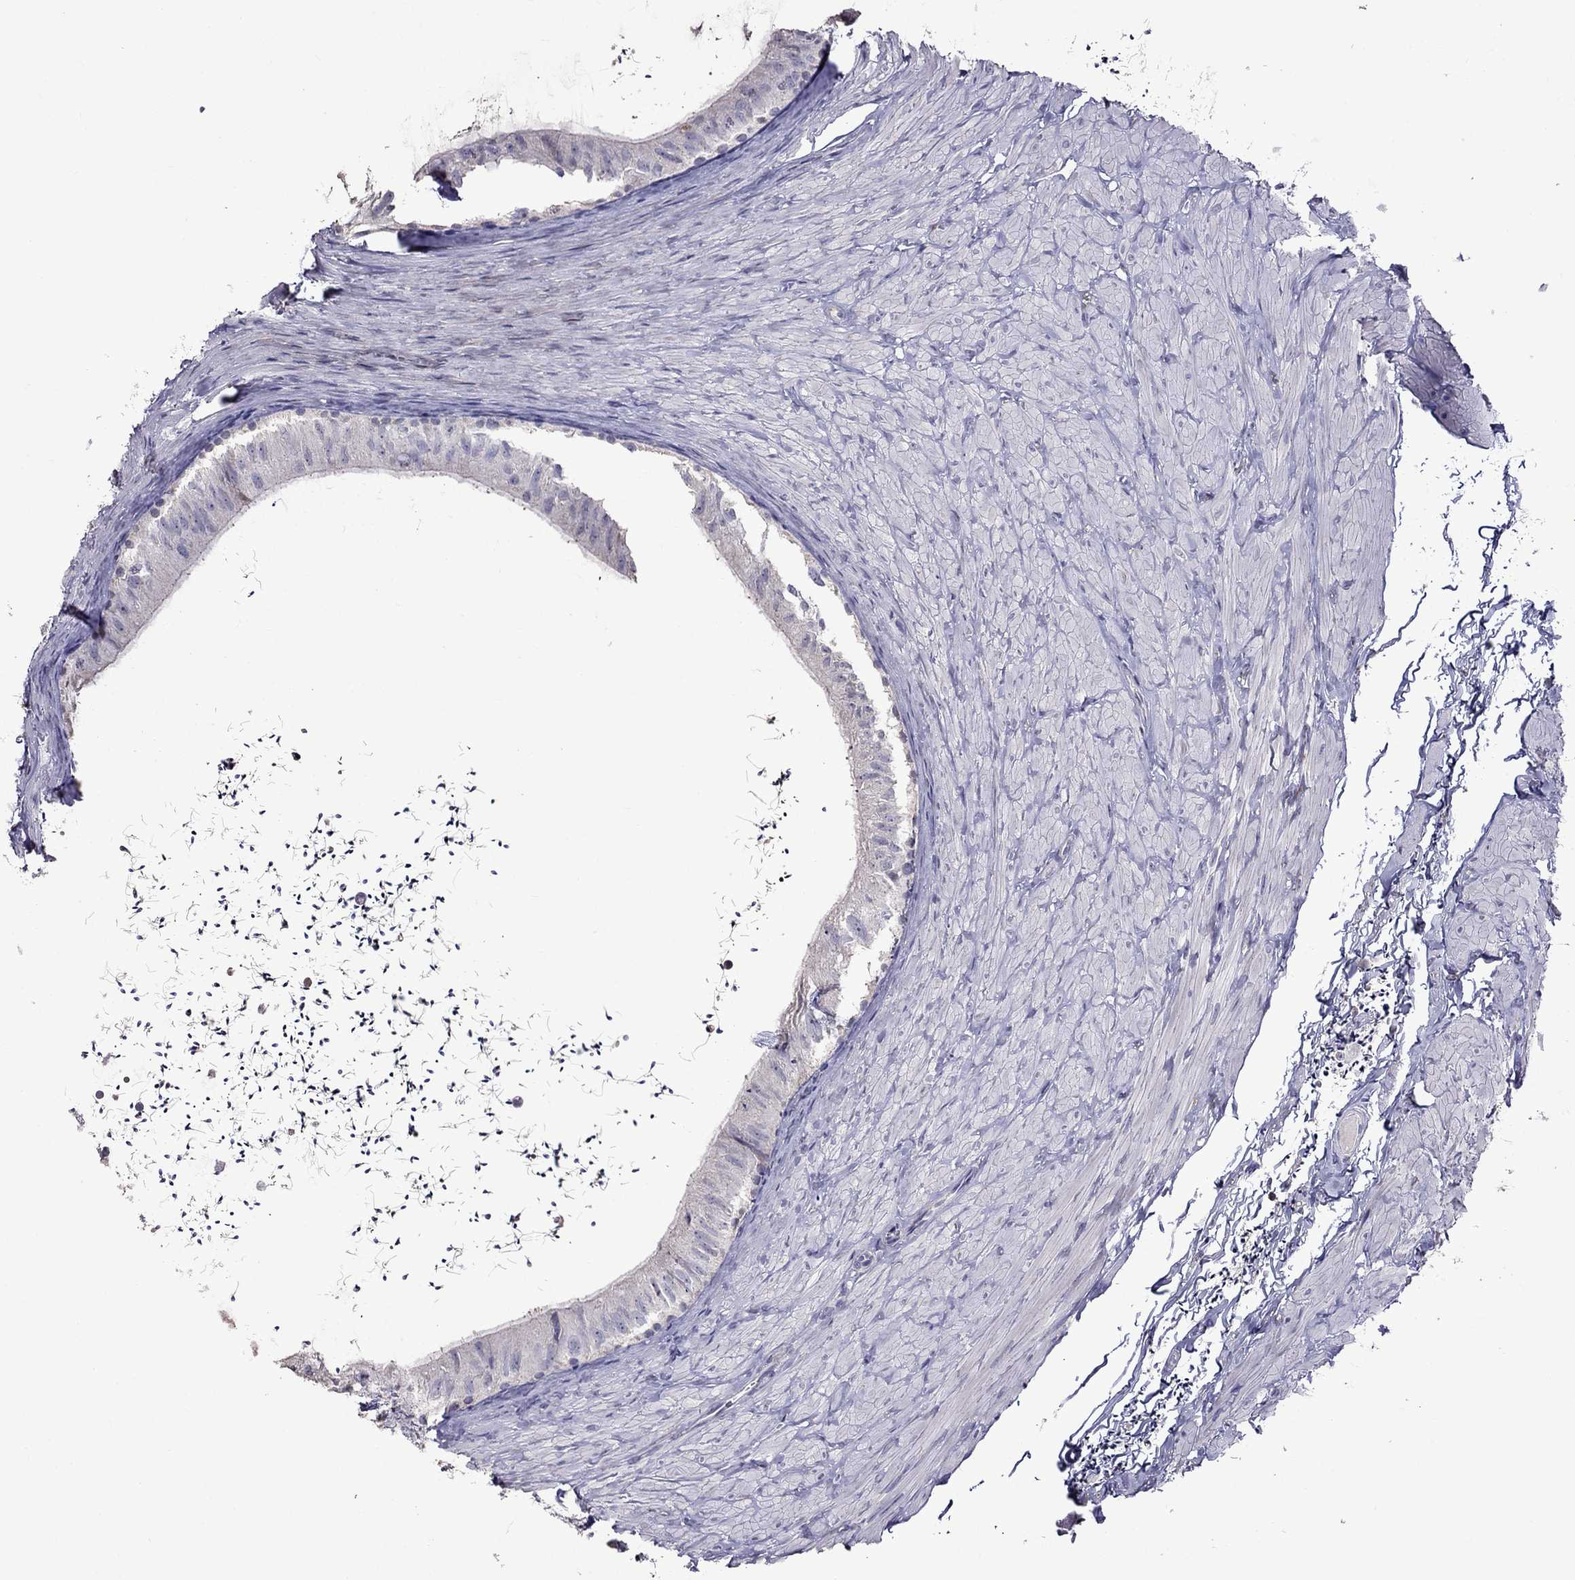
{"staining": {"intensity": "negative", "quantity": "none", "location": "none"}, "tissue": "epididymis", "cell_type": "Glandular cells", "image_type": "normal", "snomed": [{"axis": "morphology", "description": "Normal tissue, NOS"}, {"axis": "topography", "description": "Epididymis"}], "caption": "Immunohistochemical staining of normal epididymis demonstrates no significant staining in glandular cells. (Brightfield microscopy of DAB (3,3'-diaminobenzidine) immunohistochemistry at high magnification).", "gene": "AK5", "patient": {"sex": "male", "age": 32}}